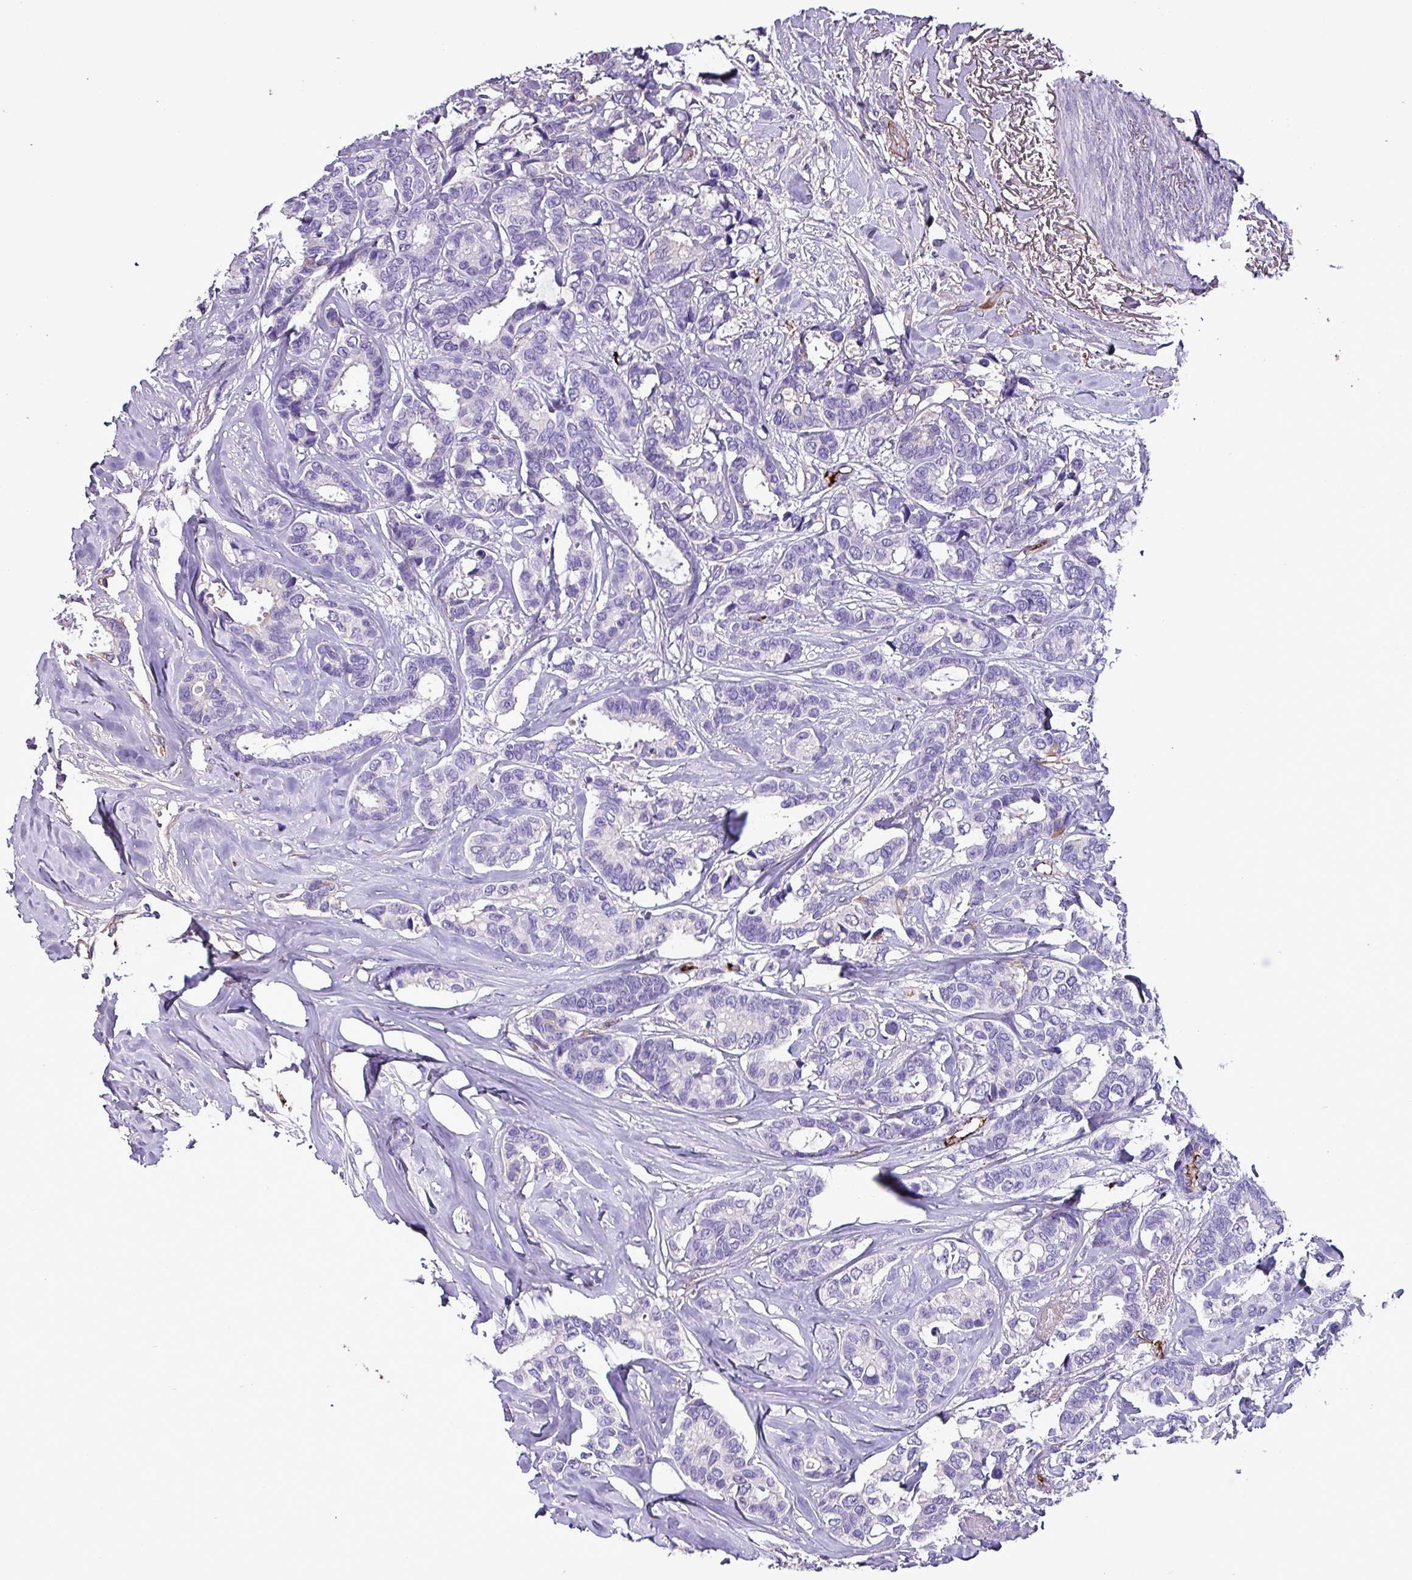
{"staining": {"intensity": "negative", "quantity": "none", "location": "none"}, "tissue": "breast cancer", "cell_type": "Tumor cells", "image_type": "cancer", "snomed": [{"axis": "morphology", "description": "Duct carcinoma"}, {"axis": "topography", "description": "Breast"}], "caption": "Immunohistochemistry (IHC) micrograph of human breast infiltrating ductal carcinoma stained for a protein (brown), which displays no staining in tumor cells.", "gene": "HP", "patient": {"sex": "female", "age": 87}}